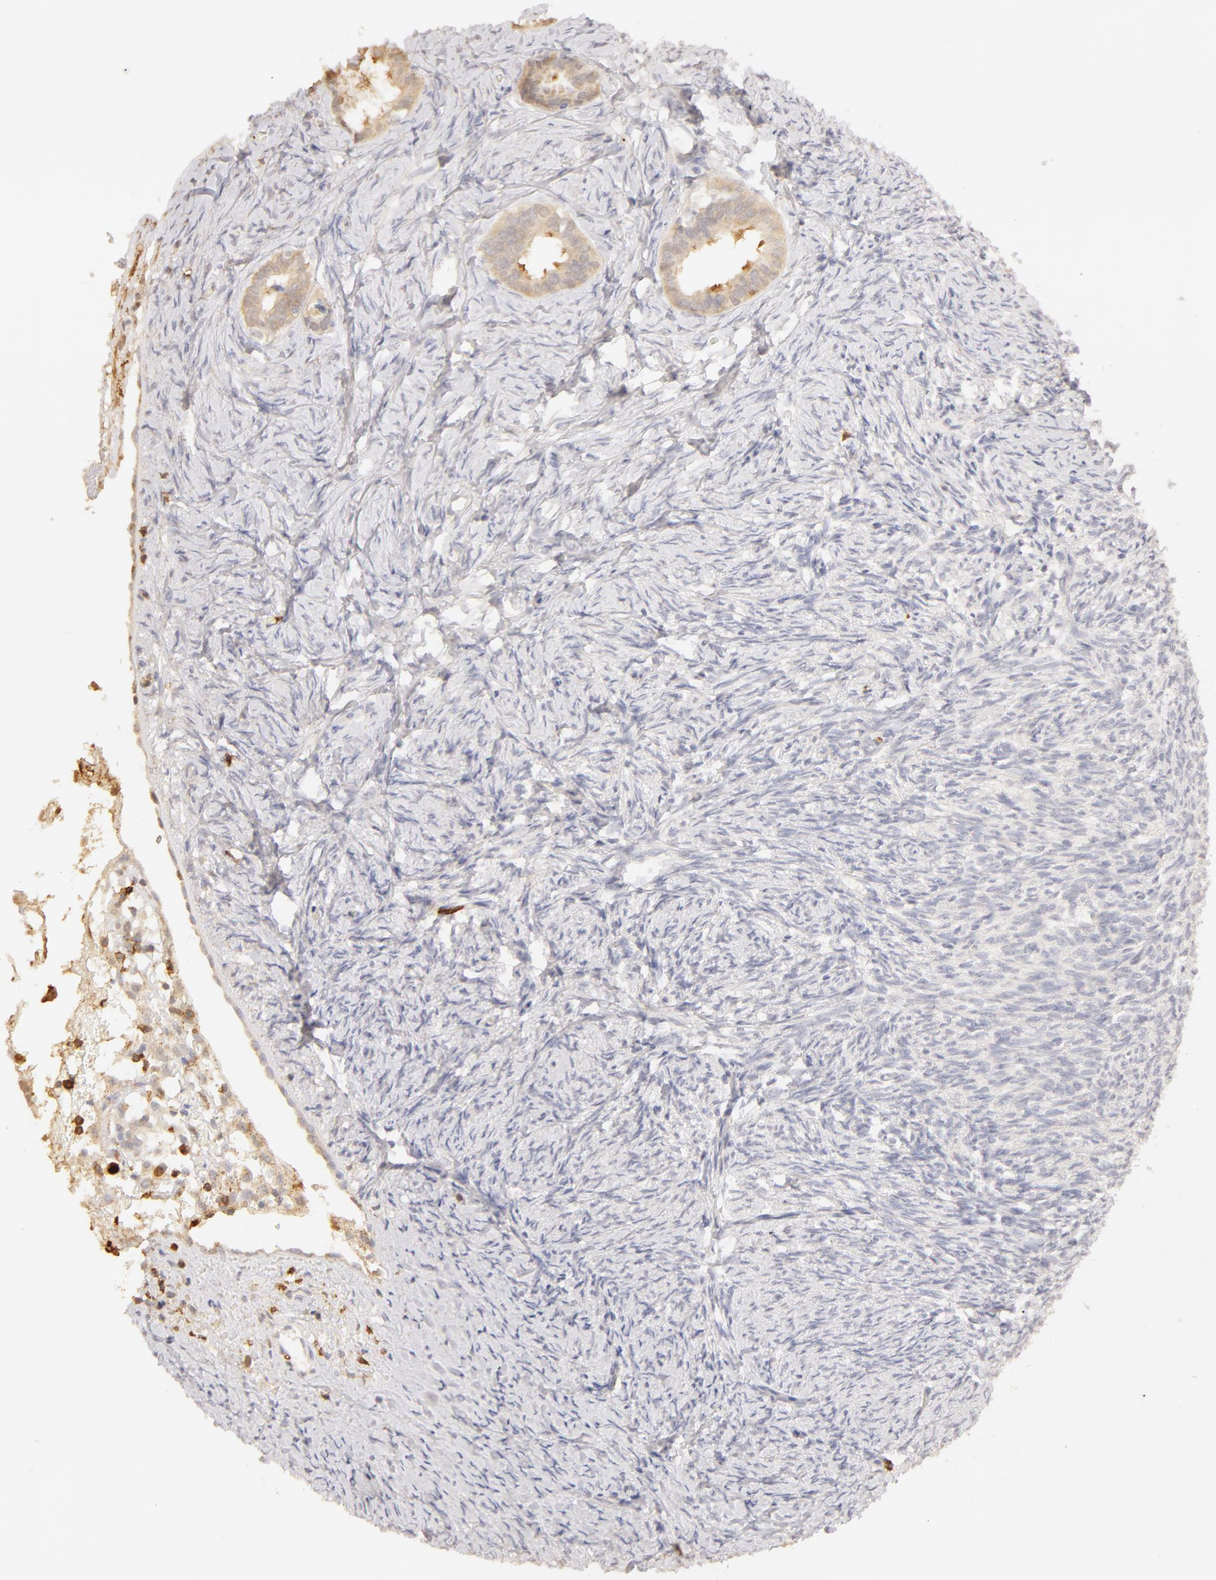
{"staining": {"intensity": "weak", "quantity": ">75%", "location": "cytoplasmic/membranous"}, "tissue": "ovary", "cell_type": "Follicle cells", "image_type": "normal", "snomed": [{"axis": "morphology", "description": "Normal tissue, NOS"}, {"axis": "topography", "description": "Ovary"}], "caption": "Protein expression by immunohistochemistry (IHC) demonstrates weak cytoplasmic/membranous expression in approximately >75% of follicle cells in benign ovary. Using DAB (3,3'-diaminobenzidine) (brown) and hematoxylin (blue) stains, captured at high magnification using brightfield microscopy.", "gene": "C1R", "patient": {"sex": "female", "age": 54}}